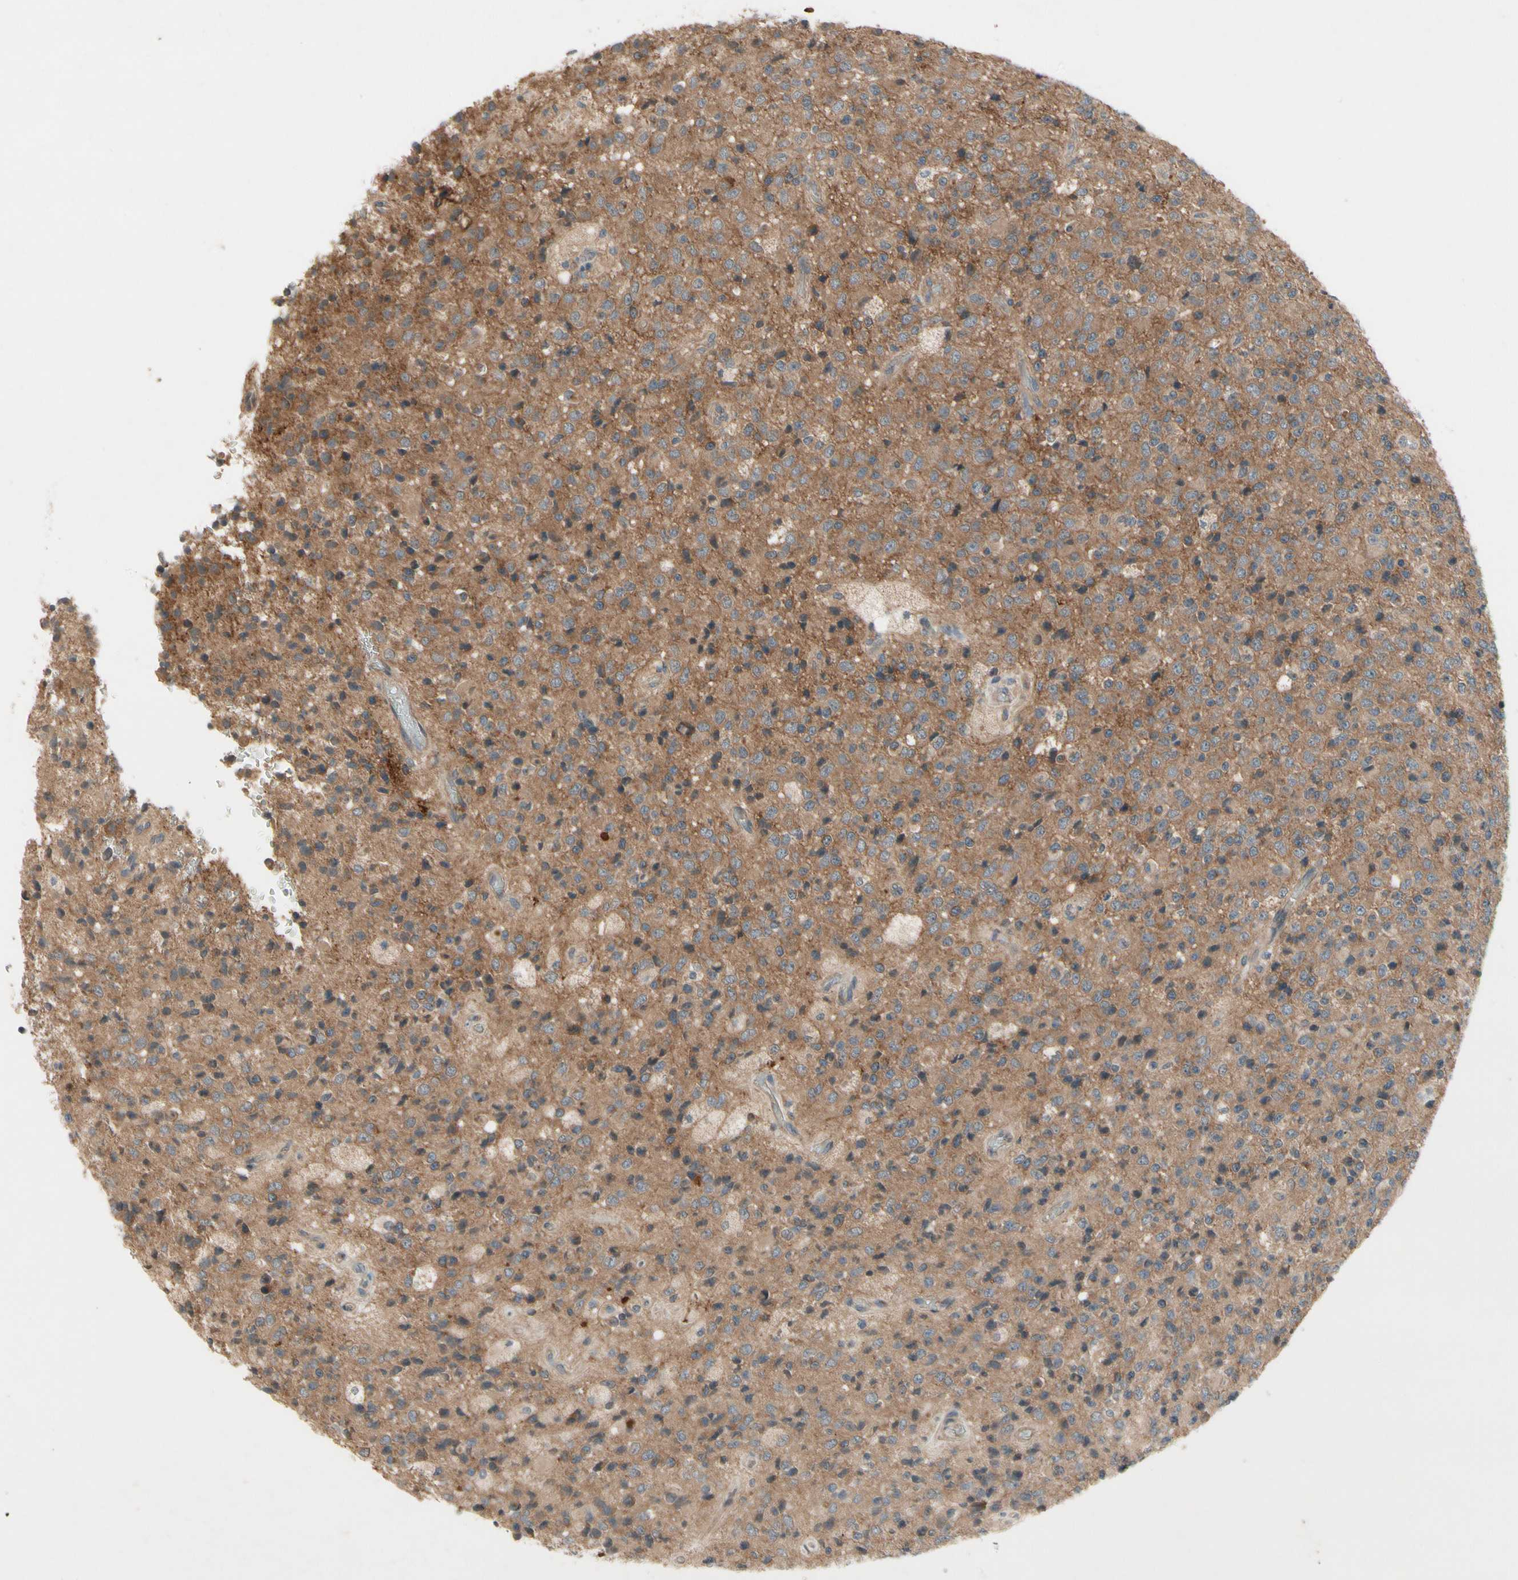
{"staining": {"intensity": "weak", "quantity": ">75%", "location": "cytoplasmic/membranous"}, "tissue": "glioma", "cell_type": "Tumor cells", "image_type": "cancer", "snomed": [{"axis": "morphology", "description": "Glioma, malignant, High grade"}, {"axis": "topography", "description": "pancreas cauda"}], "caption": "IHC photomicrograph of neoplastic tissue: human glioma stained using immunohistochemistry (IHC) demonstrates low levels of weak protein expression localized specifically in the cytoplasmic/membranous of tumor cells, appearing as a cytoplasmic/membranous brown color.", "gene": "NSF", "patient": {"sex": "male", "age": 60}}